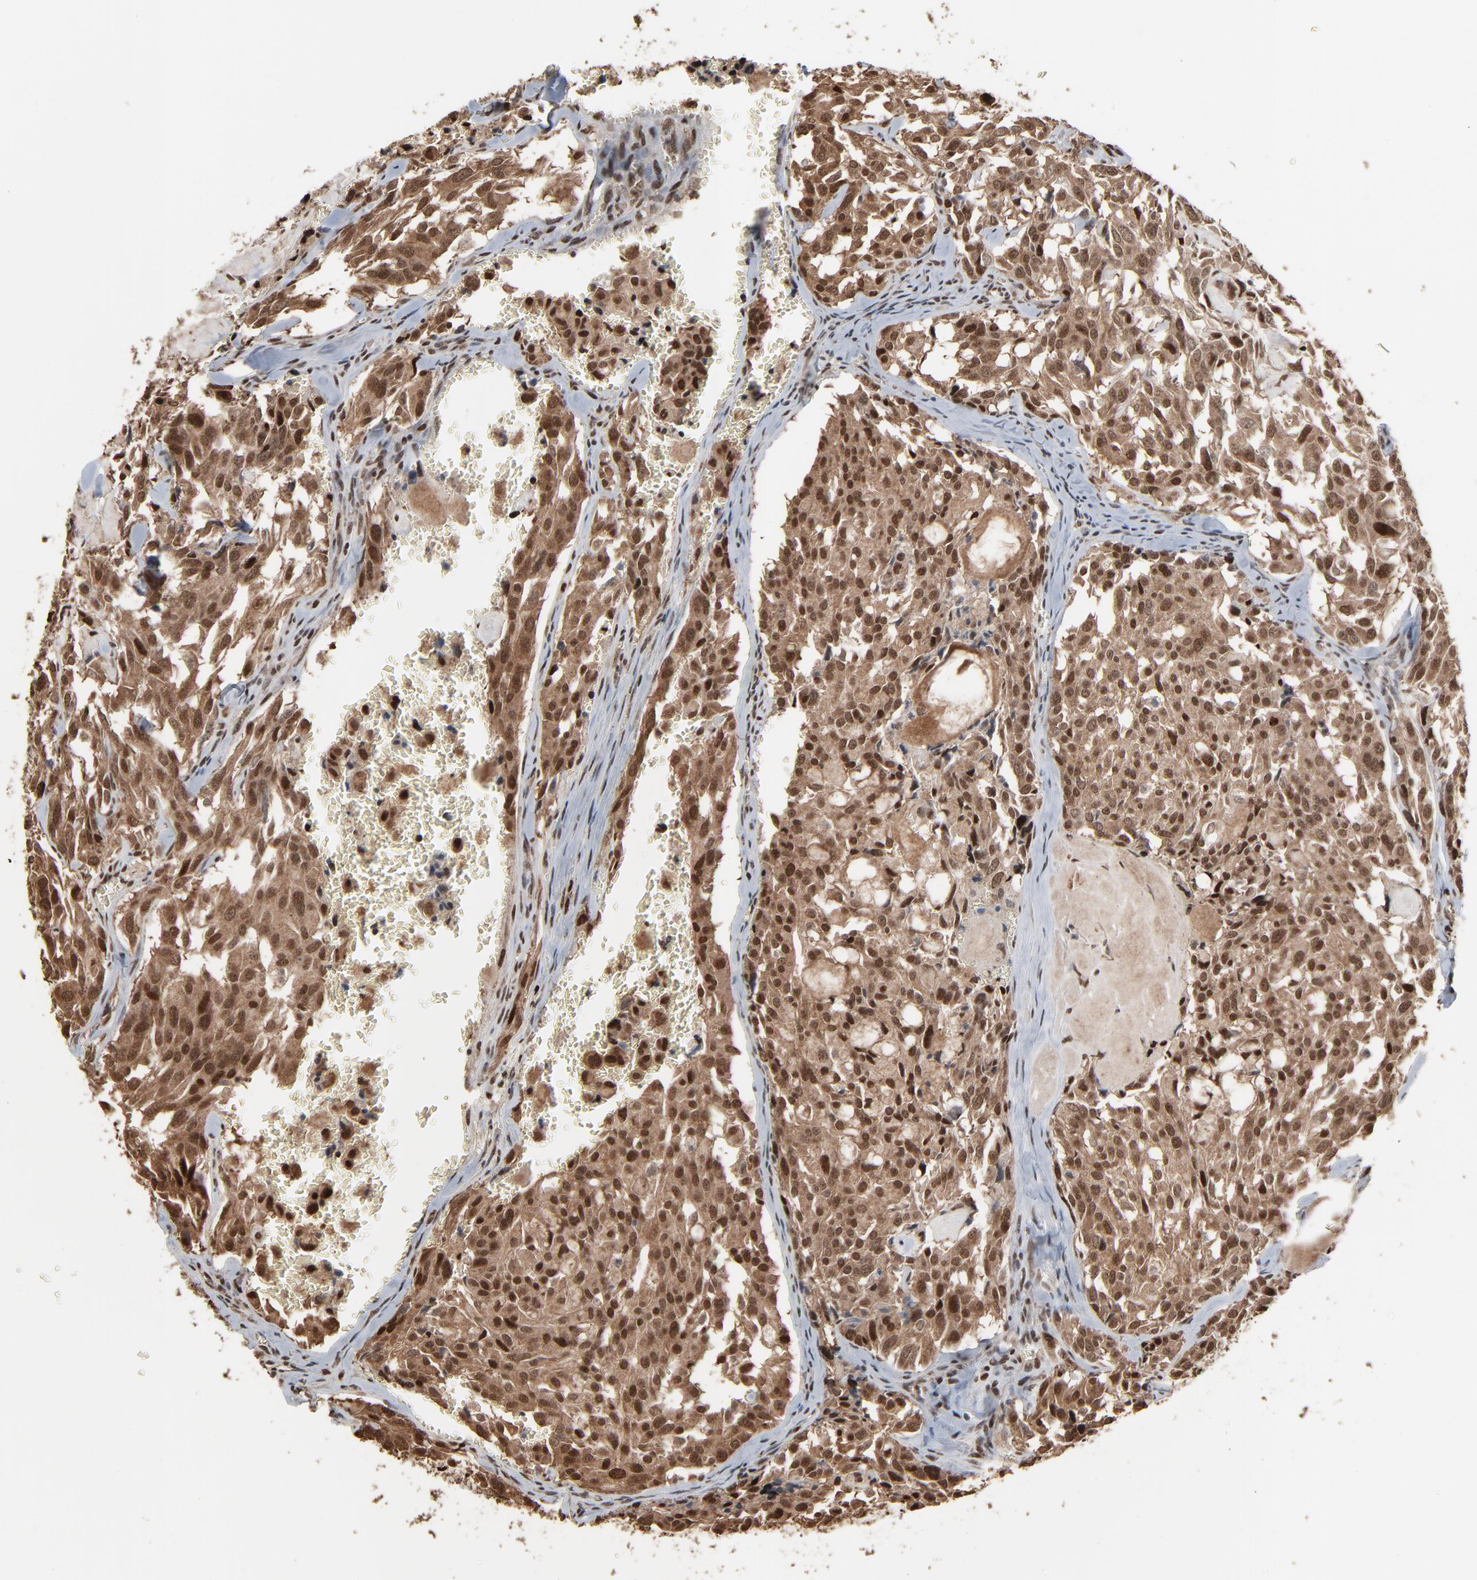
{"staining": {"intensity": "strong", "quantity": ">75%", "location": "cytoplasmic/membranous,nuclear"}, "tissue": "thyroid cancer", "cell_type": "Tumor cells", "image_type": "cancer", "snomed": [{"axis": "morphology", "description": "Carcinoma, NOS"}, {"axis": "morphology", "description": "Carcinoid, malignant, NOS"}, {"axis": "topography", "description": "Thyroid gland"}], "caption": "An image showing strong cytoplasmic/membranous and nuclear expression in approximately >75% of tumor cells in thyroid carcinoma, as visualized by brown immunohistochemical staining.", "gene": "MEIS2", "patient": {"sex": "male", "age": 33}}